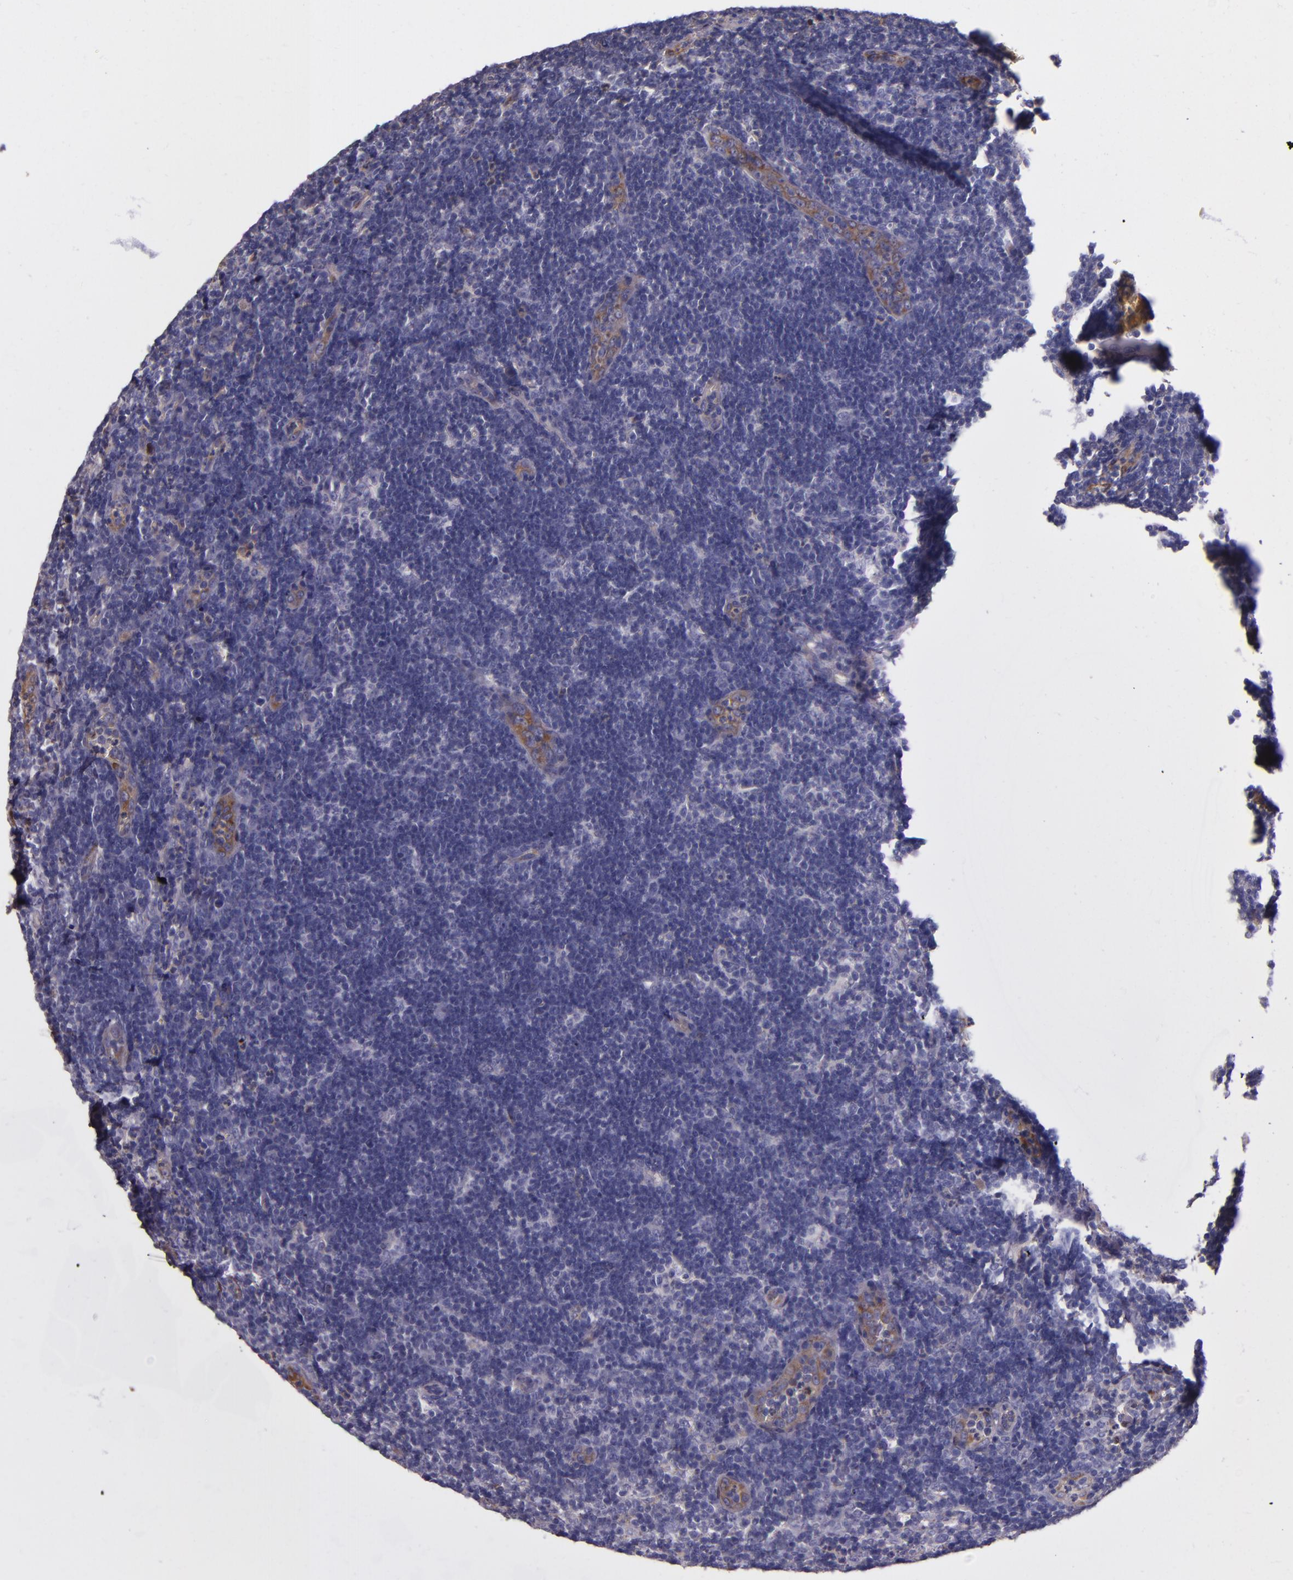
{"staining": {"intensity": "weak", "quantity": "<25%", "location": "cytoplasmic/membranous"}, "tissue": "lymph node", "cell_type": "Non-germinal center cells", "image_type": "normal", "snomed": [{"axis": "morphology", "description": "Normal tissue, NOS"}, {"axis": "morphology", "description": "Inflammation, NOS"}, {"axis": "topography", "description": "Lymph node"}, {"axis": "topography", "description": "Salivary gland"}], "caption": "Immunohistochemical staining of benign lymph node reveals no significant positivity in non-germinal center cells. (DAB immunohistochemistry (IHC) visualized using brightfield microscopy, high magnification).", "gene": "CLEC3B", "patient": {"sex": "male", "age": 3}}